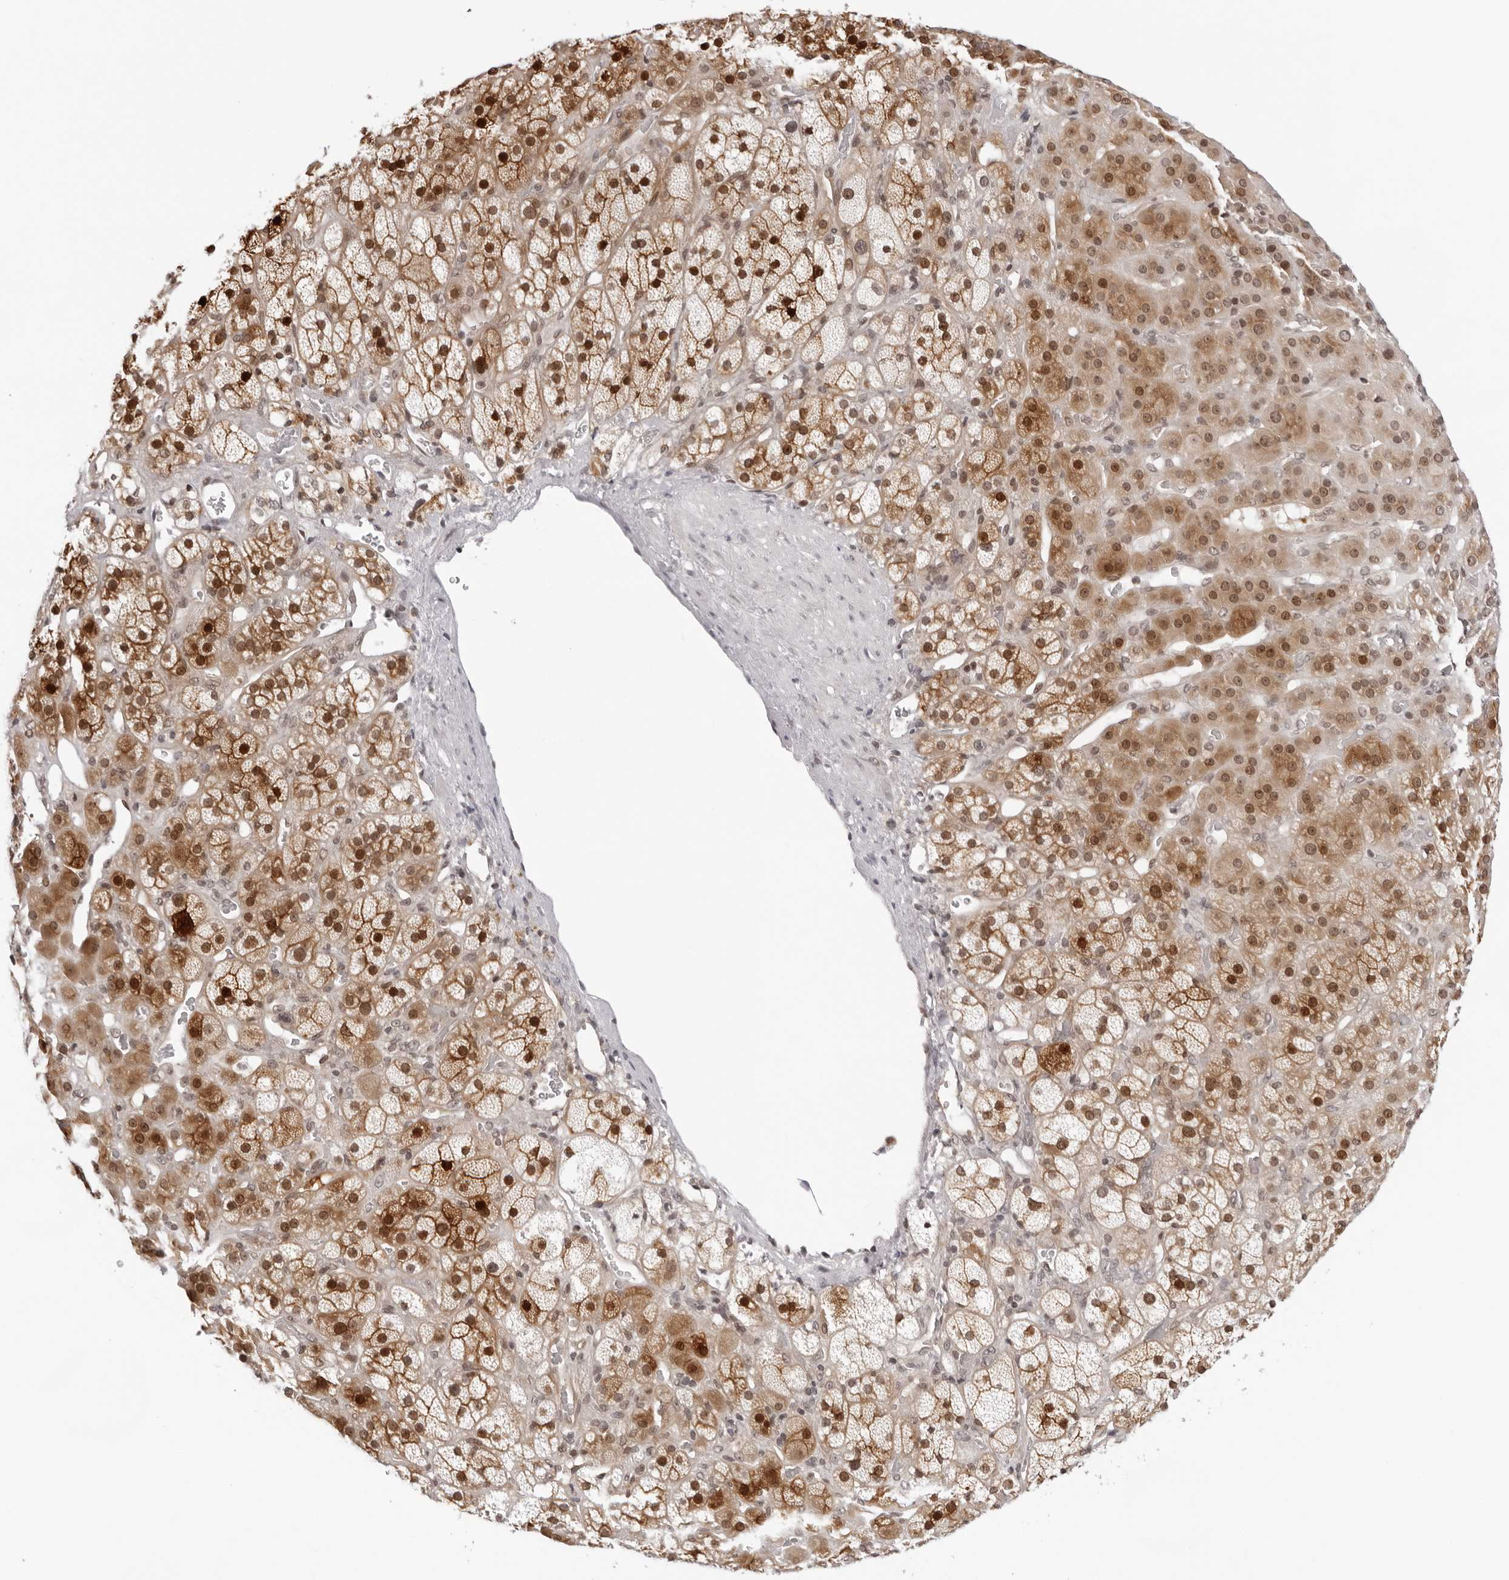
{"staining": {"intensity": "moderate", "quantity": ">75%", "location": "cytoplasmic/membranous,nuclear"}, "tissue": "adrenal gland", "cell_type": "Glandular cells", "image_type": "normal", "snomed": [{"axis": "morphology", "description": "Normal tissue, NOS"}, {"axis": "topography", "description": "Adrenal gland"}], "caption": "Immunohistochemical staining of unremarkable adrenal gland reveals medium levels of moderate cytoplasmic/membranous,nuclear expression in approximately >75% of glandular cells. (DAB IHC with brightfield microscopy, high magnification).", "gene": "ITGB3BP", "patient": {"sex": "male", "age": 57}}